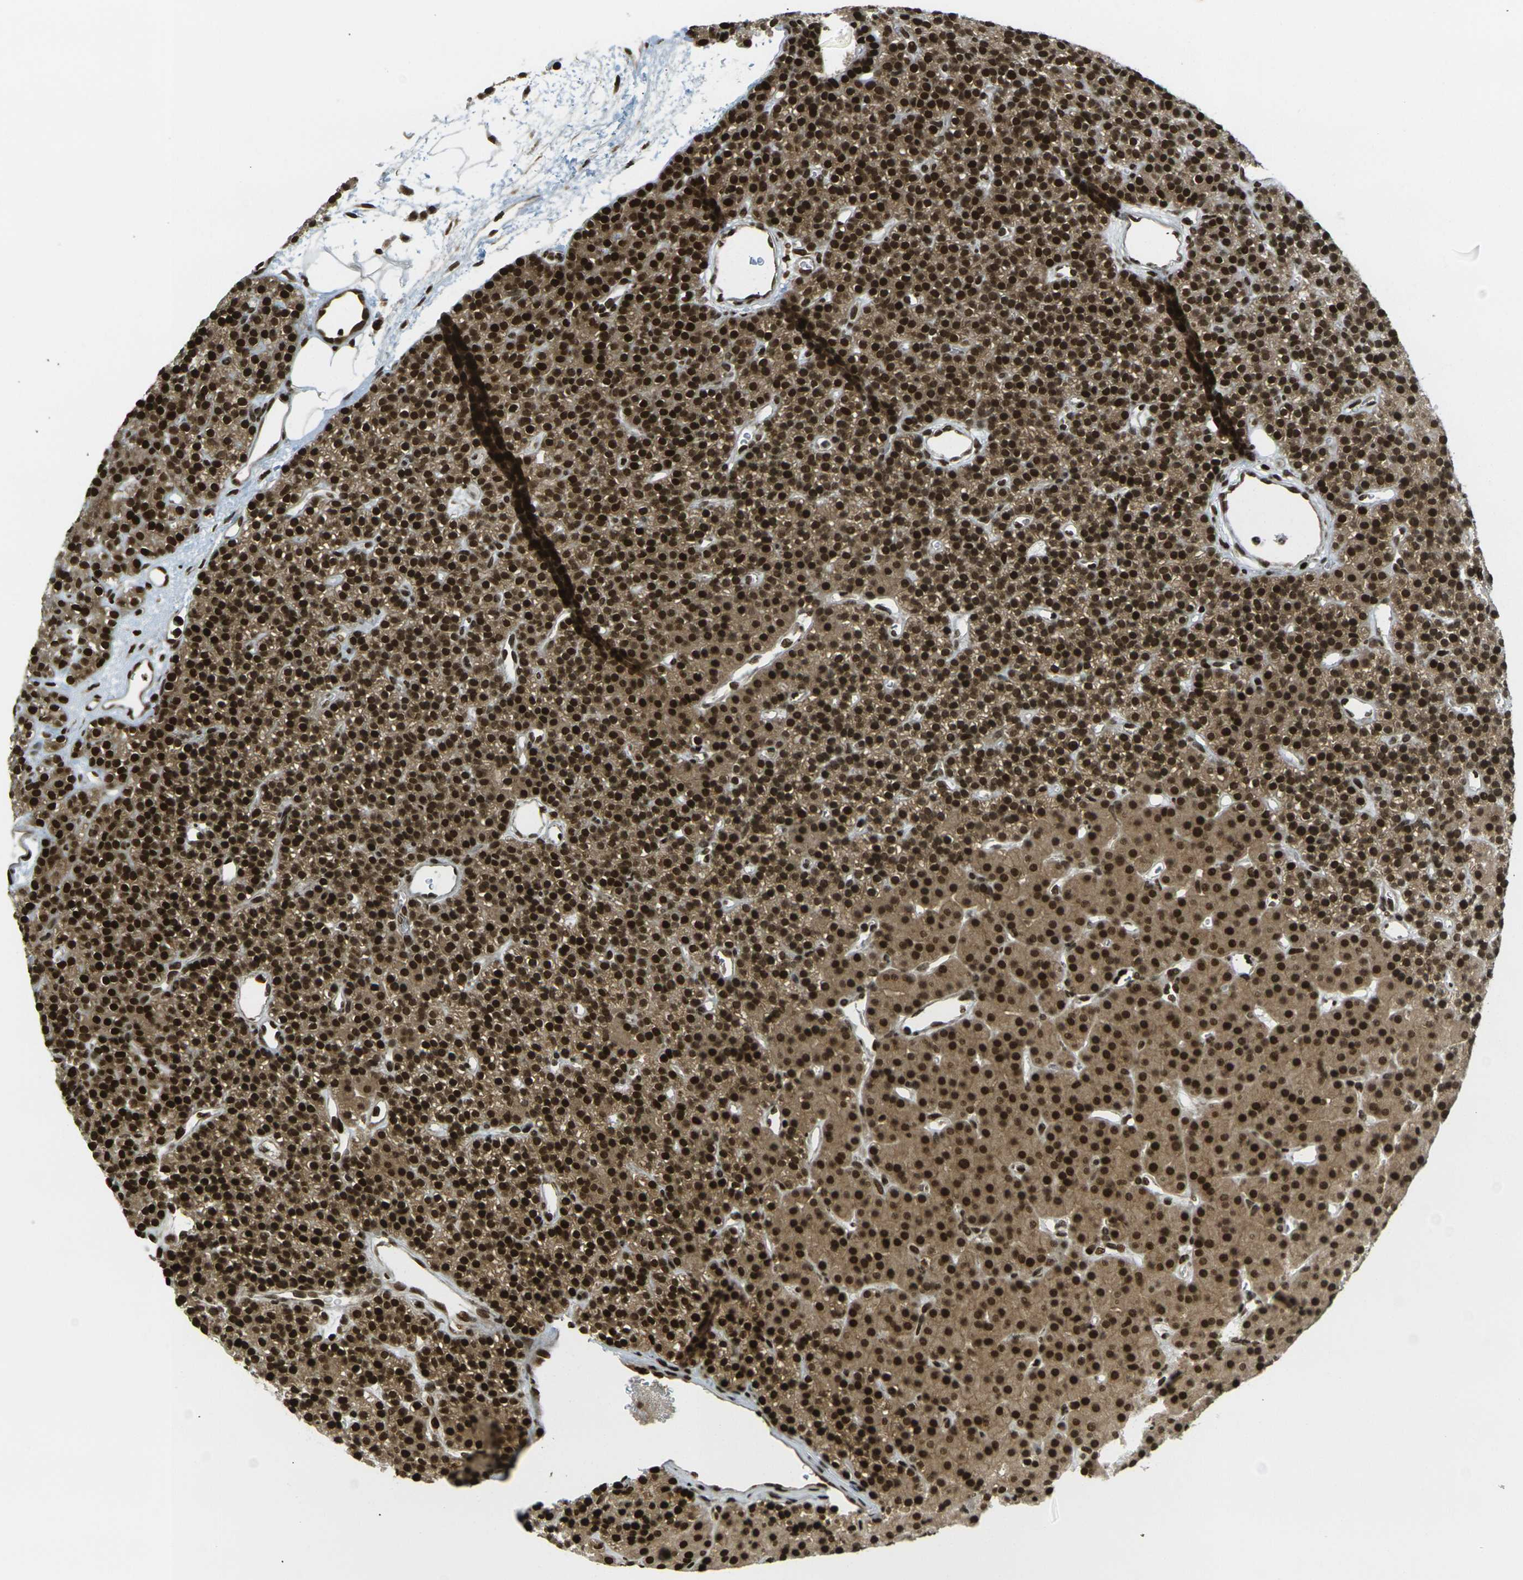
{"staining": {"intensity": "strong", "quantity": ">75%", "location": "cytoplasmic/membranous,nuclear"}, "tissue": "parathyroid gland", "cell_type": "Glandular cells", "image_type": "normal", "snomed": [{"axis": "morphology", "description": "Normal tissue, NOS"}, {"axis": "morphology", "description": "Hyperplasia, NOS"}, {"axis": "topography", "description": "Parathyroid gland"}], "caption": "Strong cytoplasmic/membranous,nuclear expression for a protein is identified in about >75% of glandular cells of unremarkable parathyroid gland using IHC.", "gene": "RUVBL2", "patient": {"sex": "male", "age": 44}}